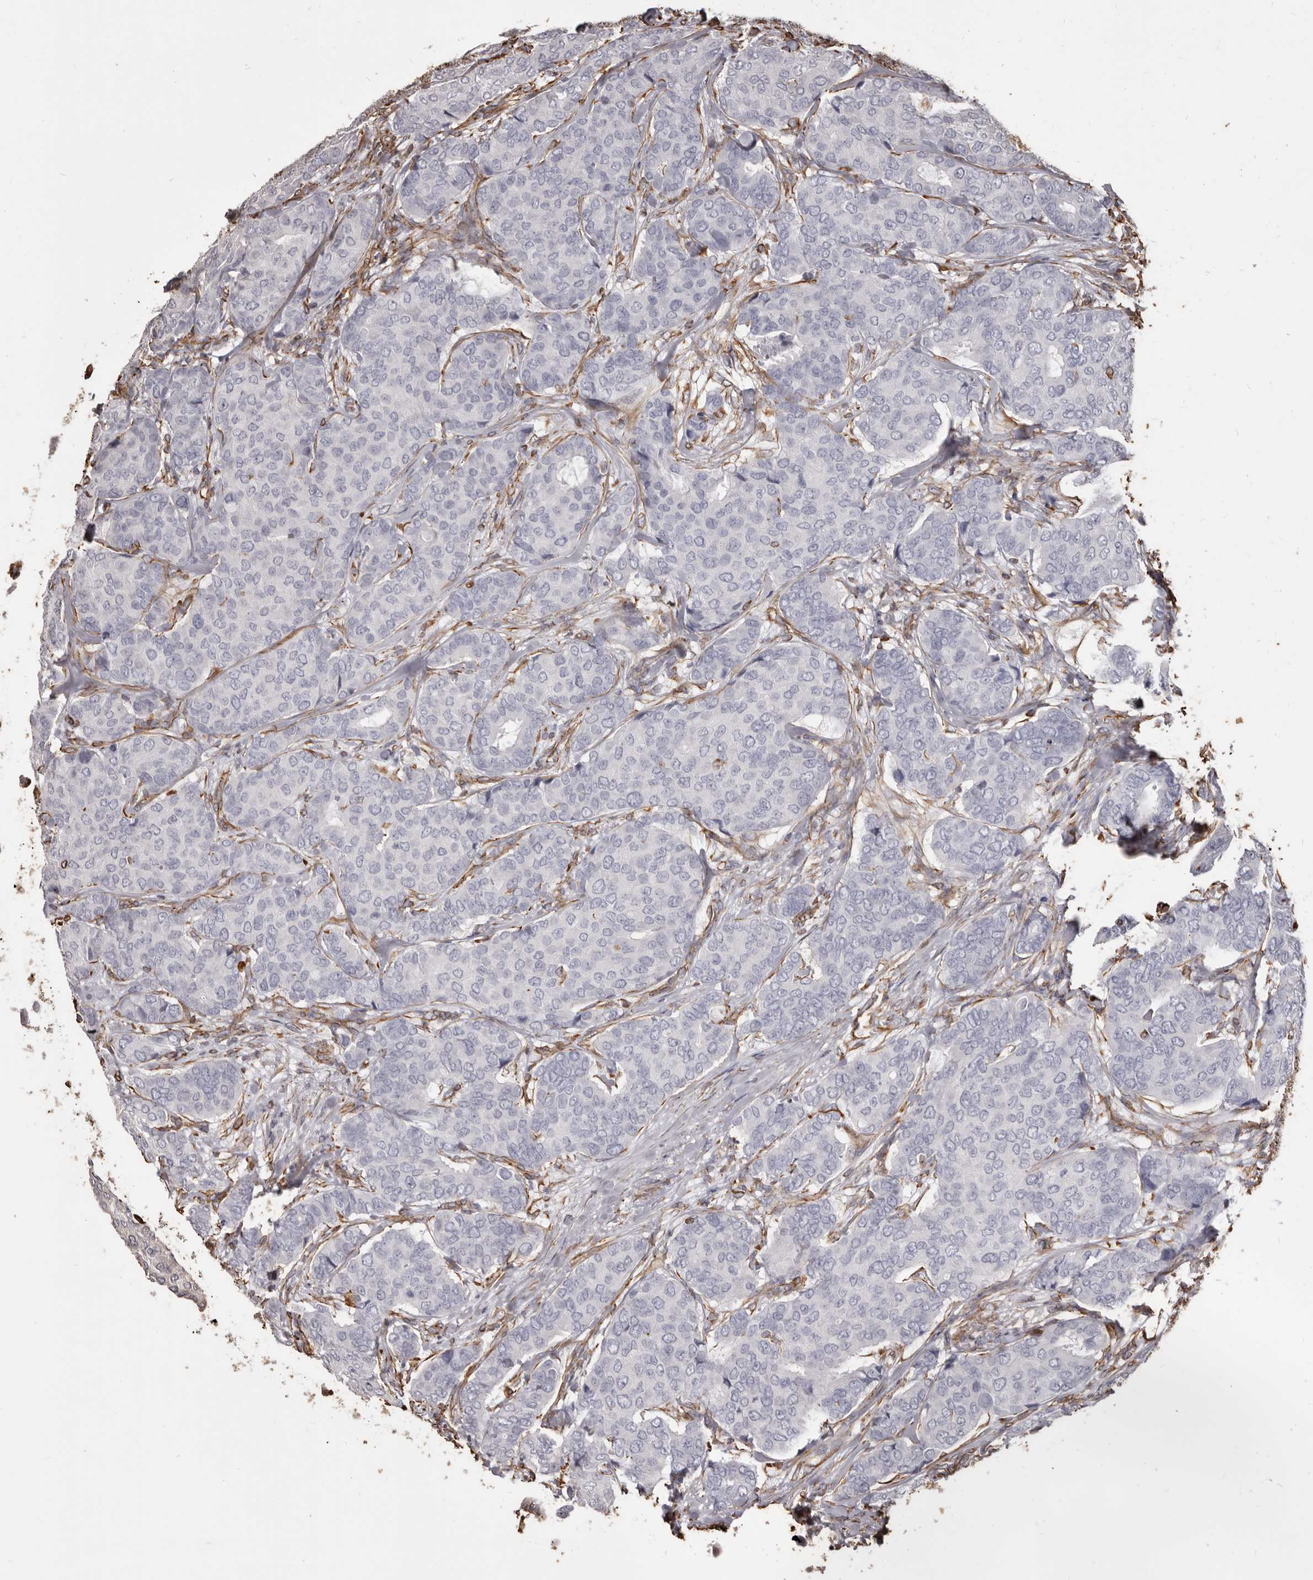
{"staining": {"intensity": "negative", "quantity": "none", "location": "none"}, "tissue": "breast cancer", "cell_type": "Tumor cells", "image_type": "cancer", "snomed": [{"axis": "morphology", "description": "Duct carcinoma"}, {"axis": "topography", "description": "Breast"}], "caption": "A high-resolution histopathology image shows immunohistochemistry (IHC) staining of breast cancer, which shows no significant expression in tumor cells. (IHC, brightfield microscopy, high magnification).", "gene": "MTURN", "patient": {"sex": "female", "age": 75}}